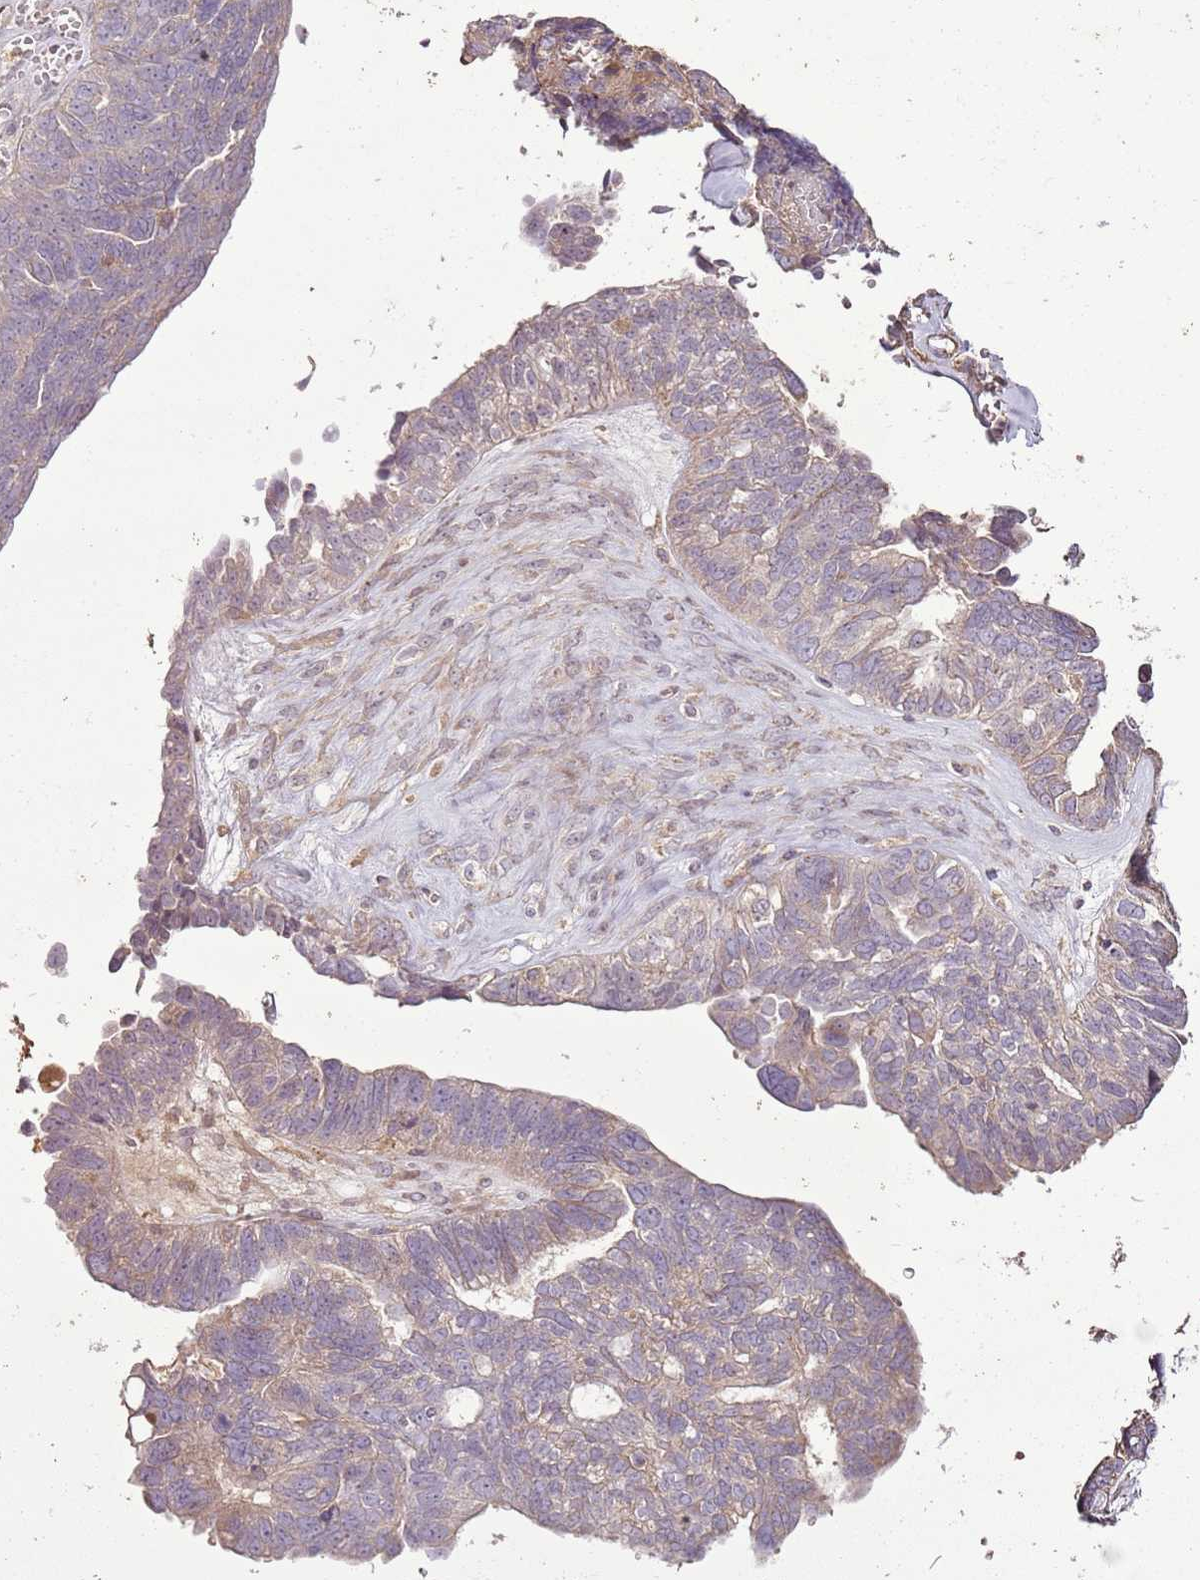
{"staining": {"intensity": "weak", "quantity": "<25%", "location": "cytoplasmic/membranous"}, "tissue": "ovarian cancer", "cell_type": "Tumor cells", "image_type": "cancer", "snomed": [{"axis": "morphology", "description": "Cystadenocarcinoma, serous, NOS"}, {"axis": "topography", "description": "Ovary"}], "caption": "Tumor cells are negative for protein expression in human ovarian cancer (serous cystadenocarcinoma). (DAB immunohistochemistry visualized using brightfield microscopy, high magnification).", "gene": "ANKRD24", "patient": {"sex": "female", "age": 79}}